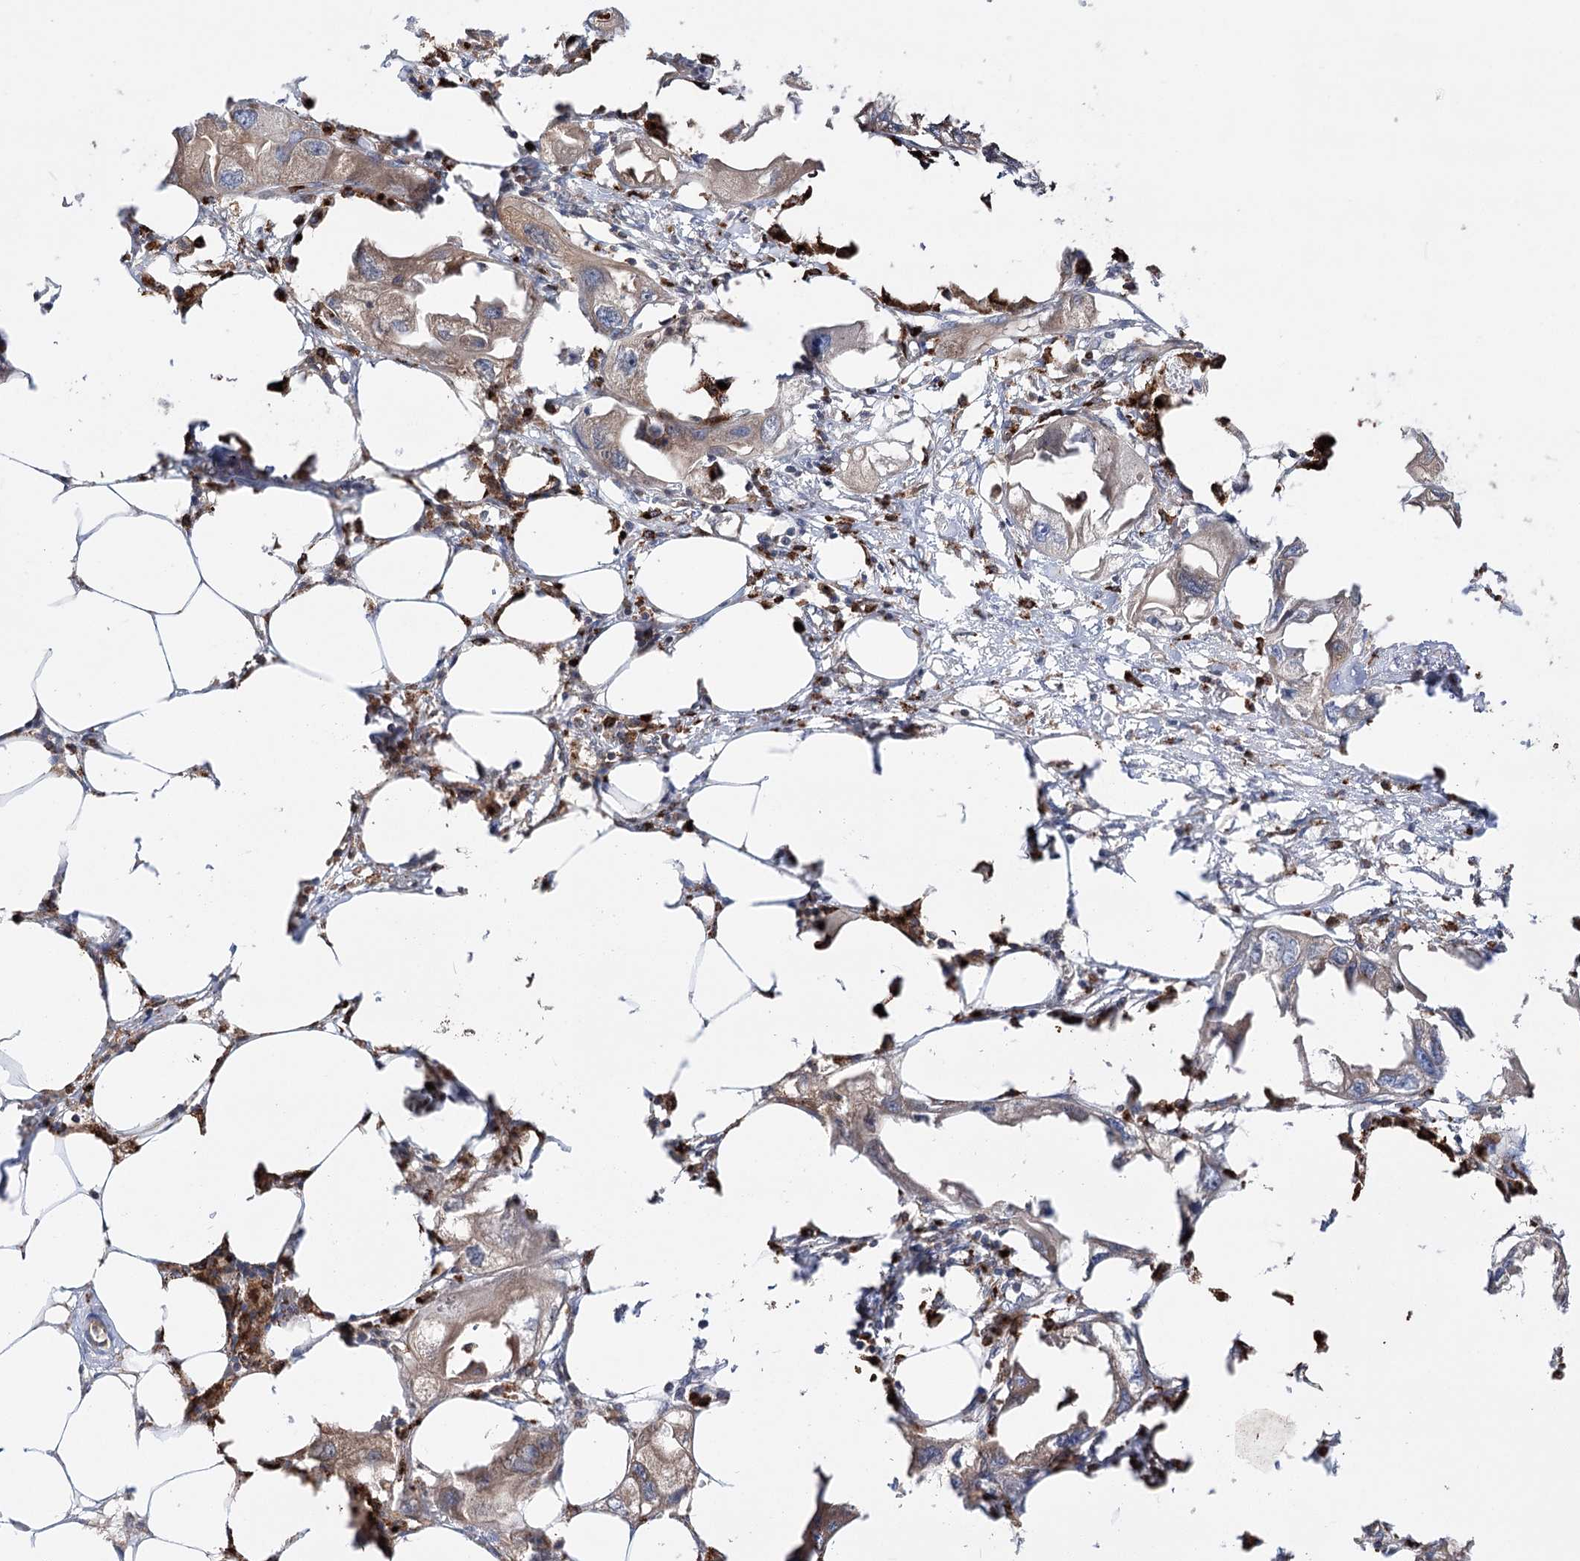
{"staining": {"intensity": "weak", "quantity": ">75%", "location": "cytoplasmic/membranous"}, "tissue": "endometrial cancer", "cell_type": "Tumor cells", "image_type": "cancer", "snomed": [{"axis": "morphology", "description": "Adenocarcinoma, NOS"}, {"axis": "morphology", "description": "Adenocarcinoma, metastatic, NOS"}, {"axis": "topography", "description": "Adipose tissue"}, {"axis": "topography", "description": "Endometrium"}], "caption": "Endometrial cancer stained with a brown dye reveals weak cytoplasmic/membranous positive staining in approximately >75% of tumor cells.", "gene": "VPS37B", "patient": {"sex": "female", "age": 67}}